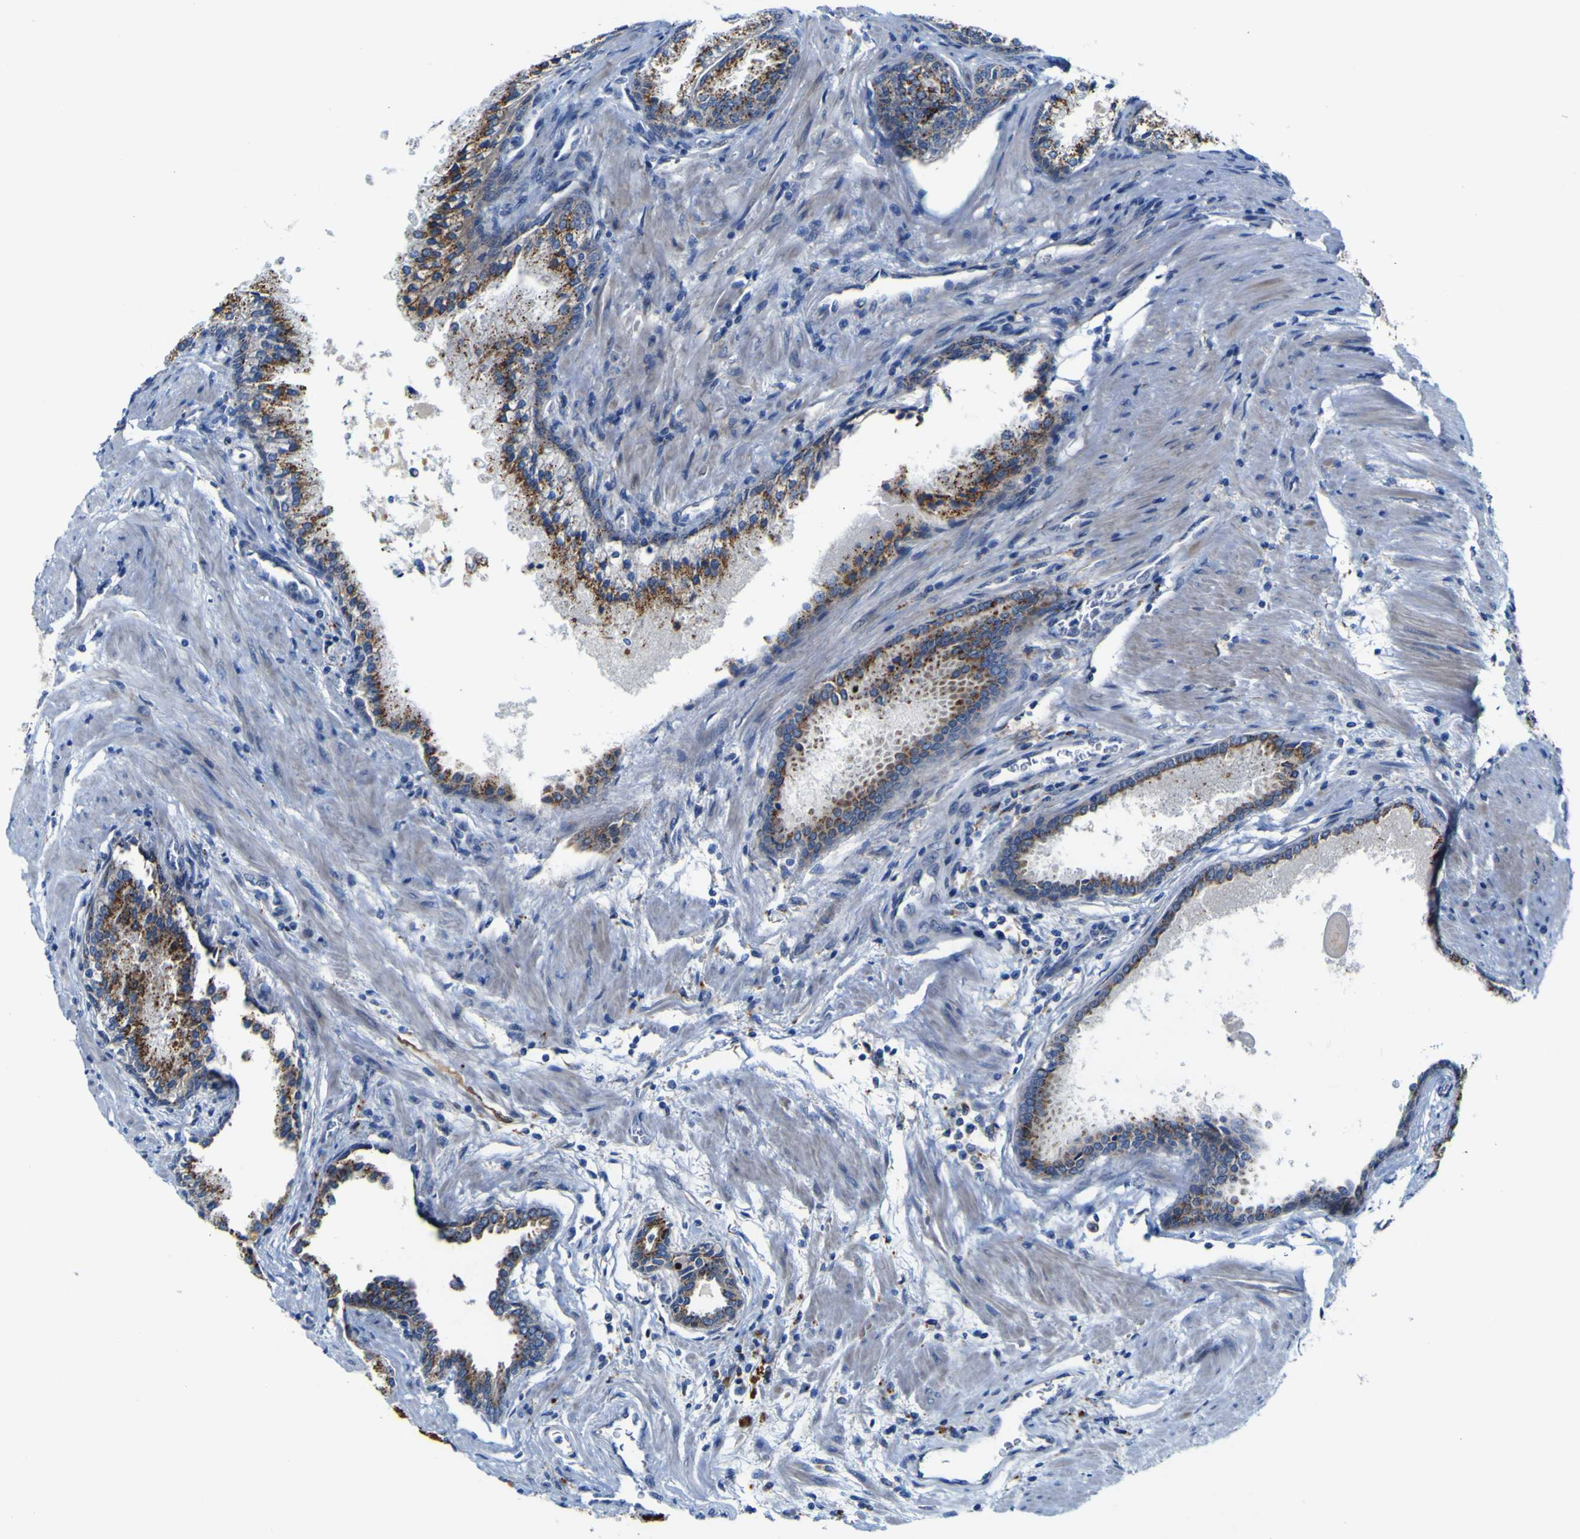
{"staining": {"intensity": "moderate", "quantity": ">75%", "location": "cytoplasmic/membranous"}, "tissue": "prostate cancer", "cell_type": "Tumor cells", "image_type": "cancer", "snomed": [{"axis": "morphology", "description": "Adenocarcinoma, High grade"}, {"axis": "topography", "description": "Prostate"}], "caption": "Moderate cytoplasmic/membranous protein expression is present in approximately >75% of tumor cells in prostate cancer. (DAB = brown stain, brightfield microscopy at high magnification).", "gene": "PTPRF", "patient": {"sex": "male", "age": 58}}